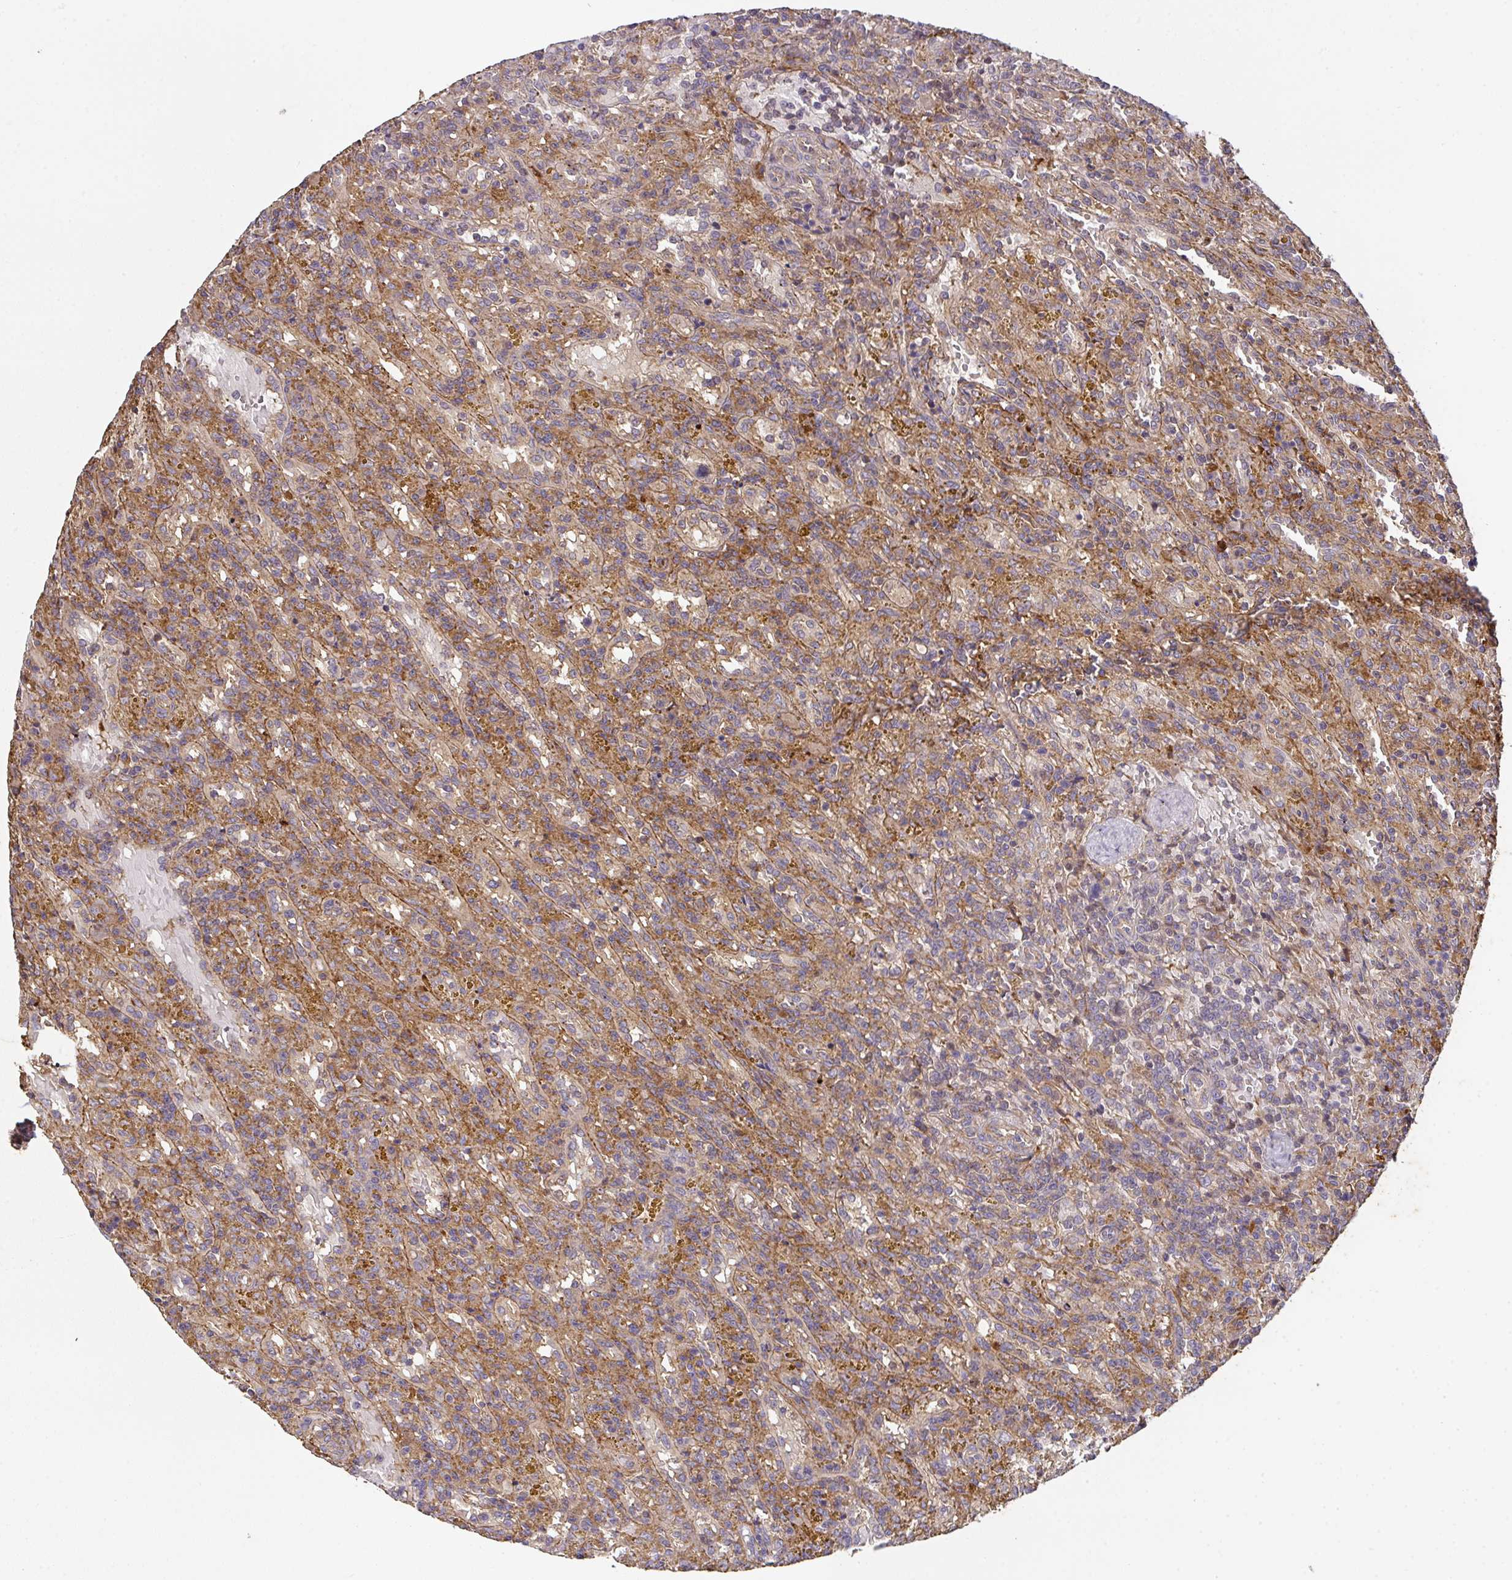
{"staining": {"intensity": "moderate", "quantity": ">75%", "location": "cytoplasmic/membranous"}, "tissue": "lymphoma", "cell_type": "Tumor cells", "image_type": "cancer", "snomed": [{"axis": "morphology", "description": "Malignant lymphoma, non-Hodgkin's type, Low grade"}, {"axis": "topography", "description": "Spleen"}], "caption": "Immunohistochemistry (IHC) of lymphoma reveals medium levels of moderate cytoplasmic/membranous expression in about >75% of tumor cells.", "gene": "TNMD", "patient": {"sex": "female", "age": 65}}